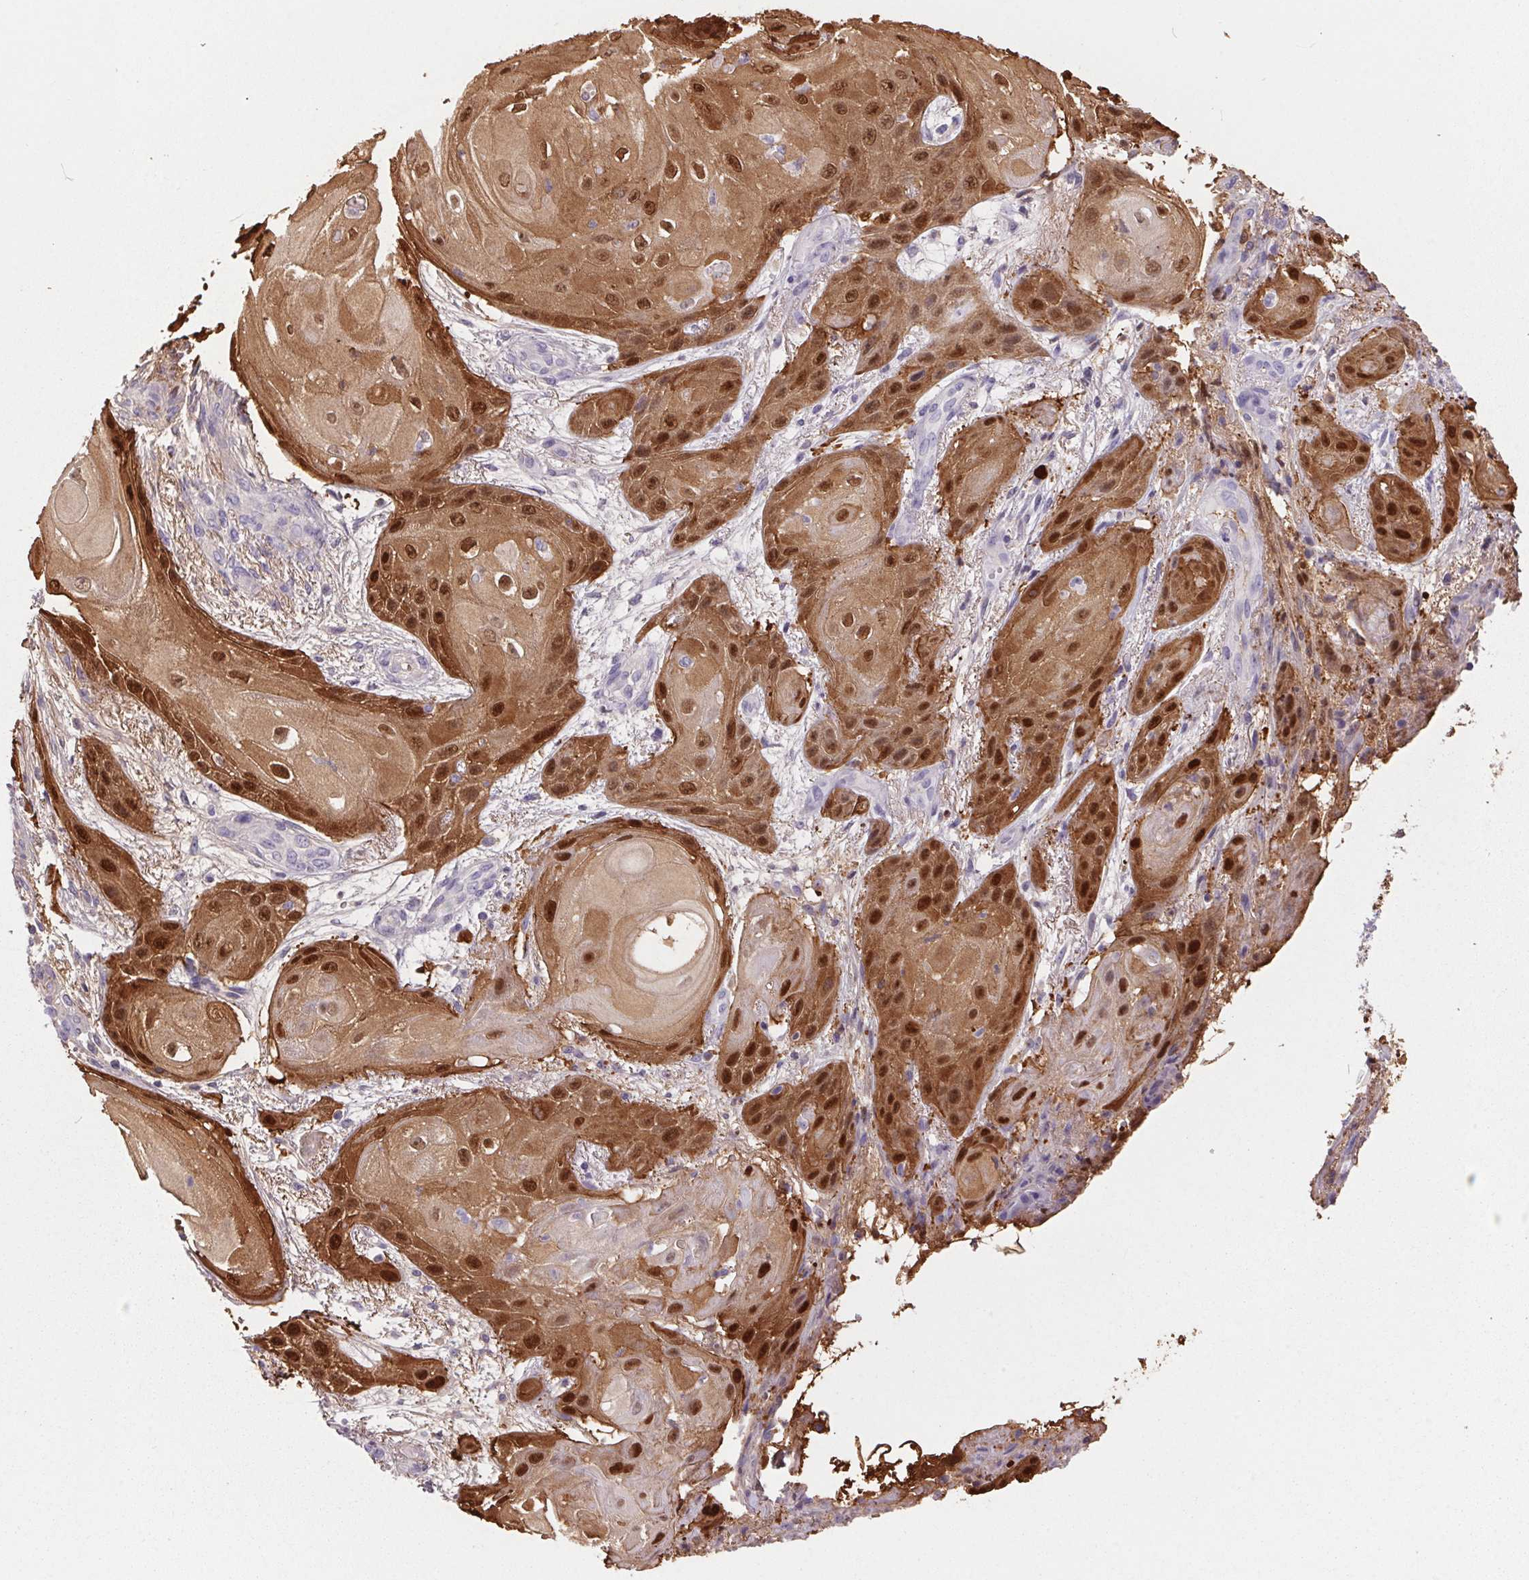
{"staining": {"intensity": "moderate", "quantity": ">75%", "location": "cytoplasmic/membranous,nuclear"}, "tissue": "skin cancer", "cell_type": "Tumor cells", "image_type": "cancer", "snomed": [{"axis": "morphology", "description": "Squamous cell carcinoma, NOS"}, {"axis": "topography", "description": "Skin"}], "caption": "IHC (DAB (3,3'-diaminobenzidine)) staining of human skin cancer (squamous cell carcinoma) reveals moderate cytoplasmic/membranous and nuclear protein staining in approximately >75% of tumor cells.", "gene": "S100A2", "patient": {"sex": "male", "age": 62}}